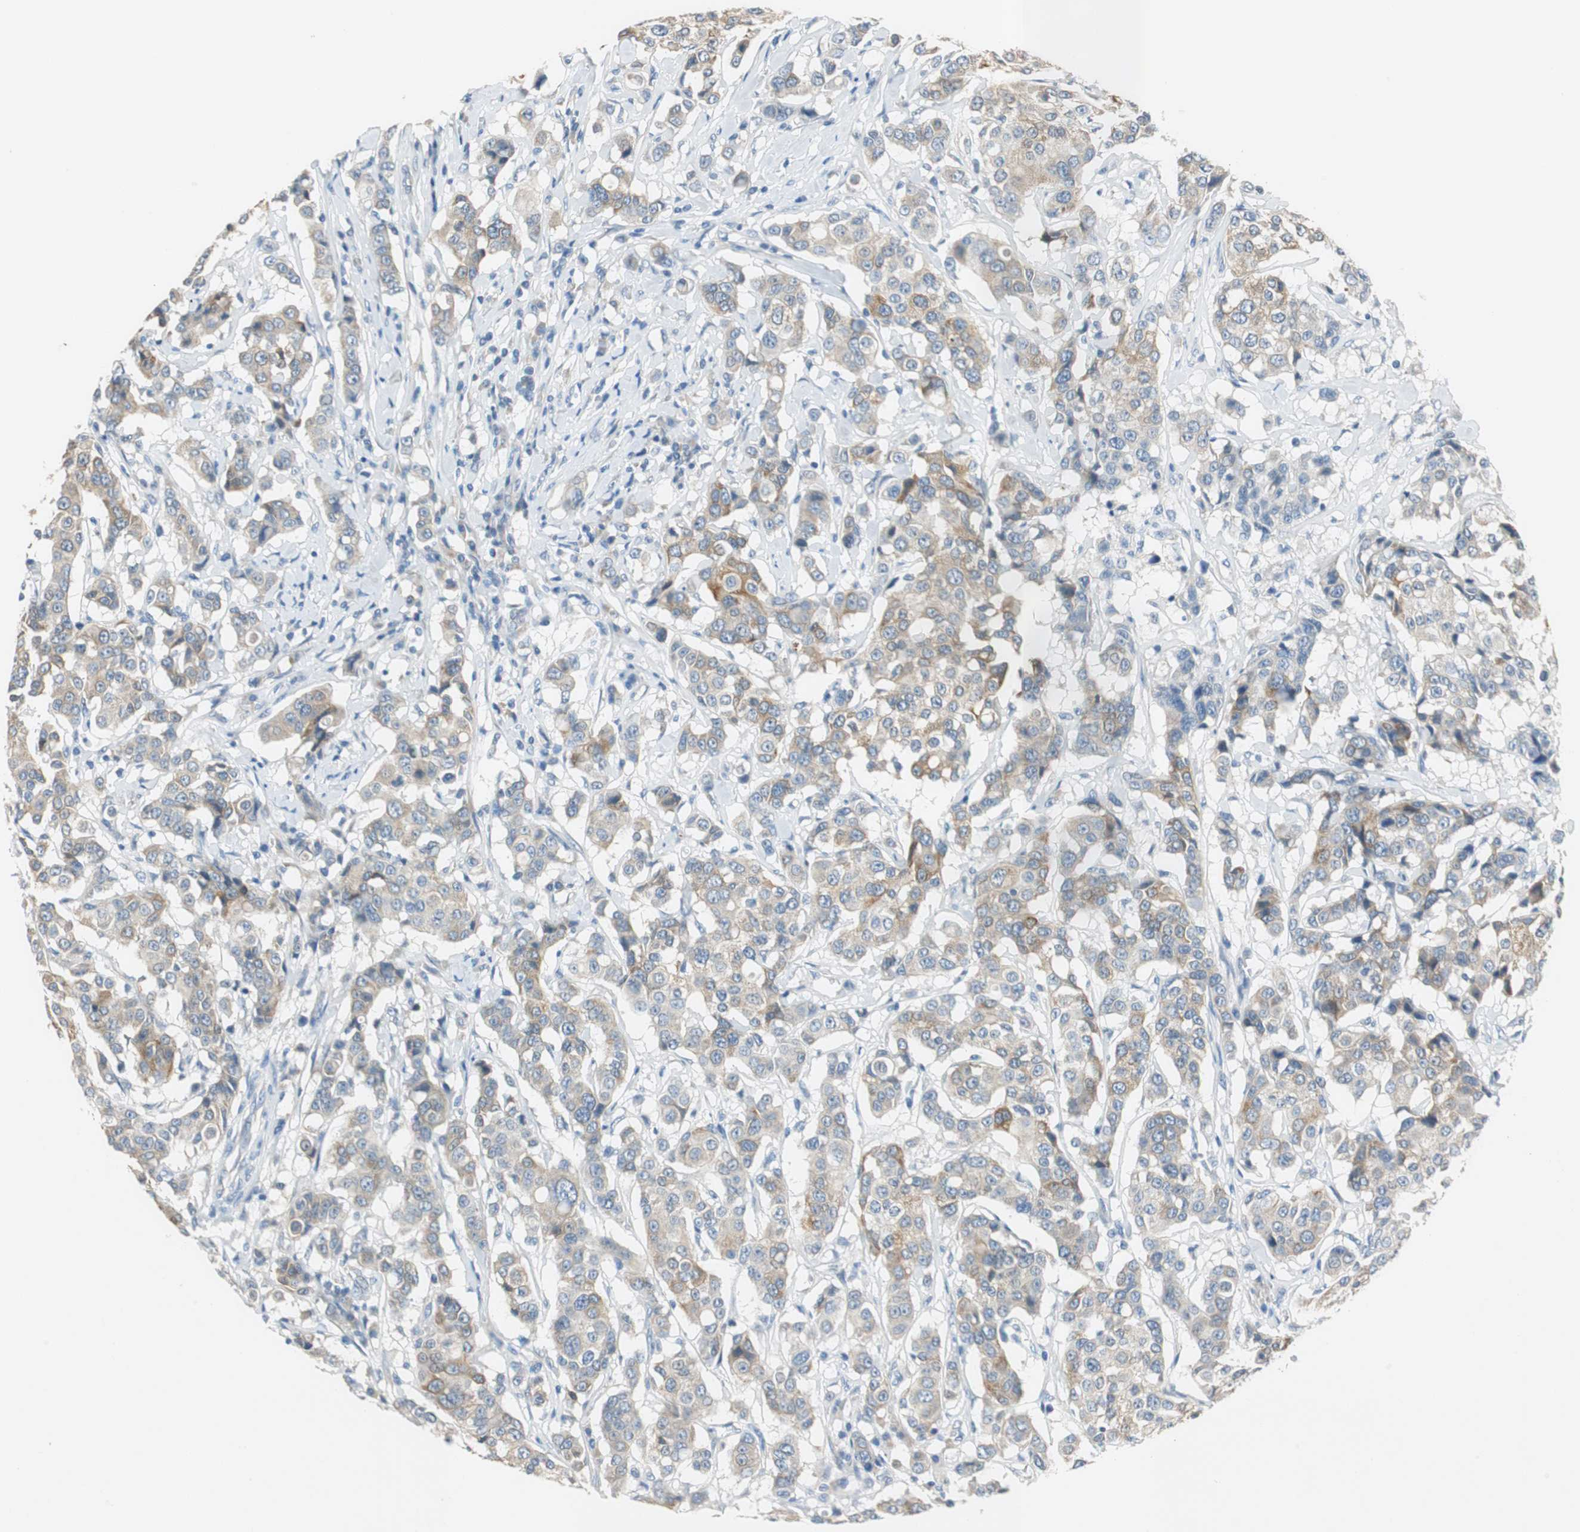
{"staining": {"intensity": "weak", "quantity": ">75%", "location": "cytoplasmic/membranous"}, "tissue": "breast cancer", "cell_type": "Tumor cells", "image_type": "cancer", "snomed": [{"axis": "morphology", "description": "Duct carcinoma"}, {"axis": "topography", "description": "Breast"}], "caption": "This is an image of IHC staining of breast intraductal carcinoma, which shows weak expression in the cytoplasmic/membranous of tumor cells.", "gene": "FADS2", "patient": {"sex": "female", "age": 27}}